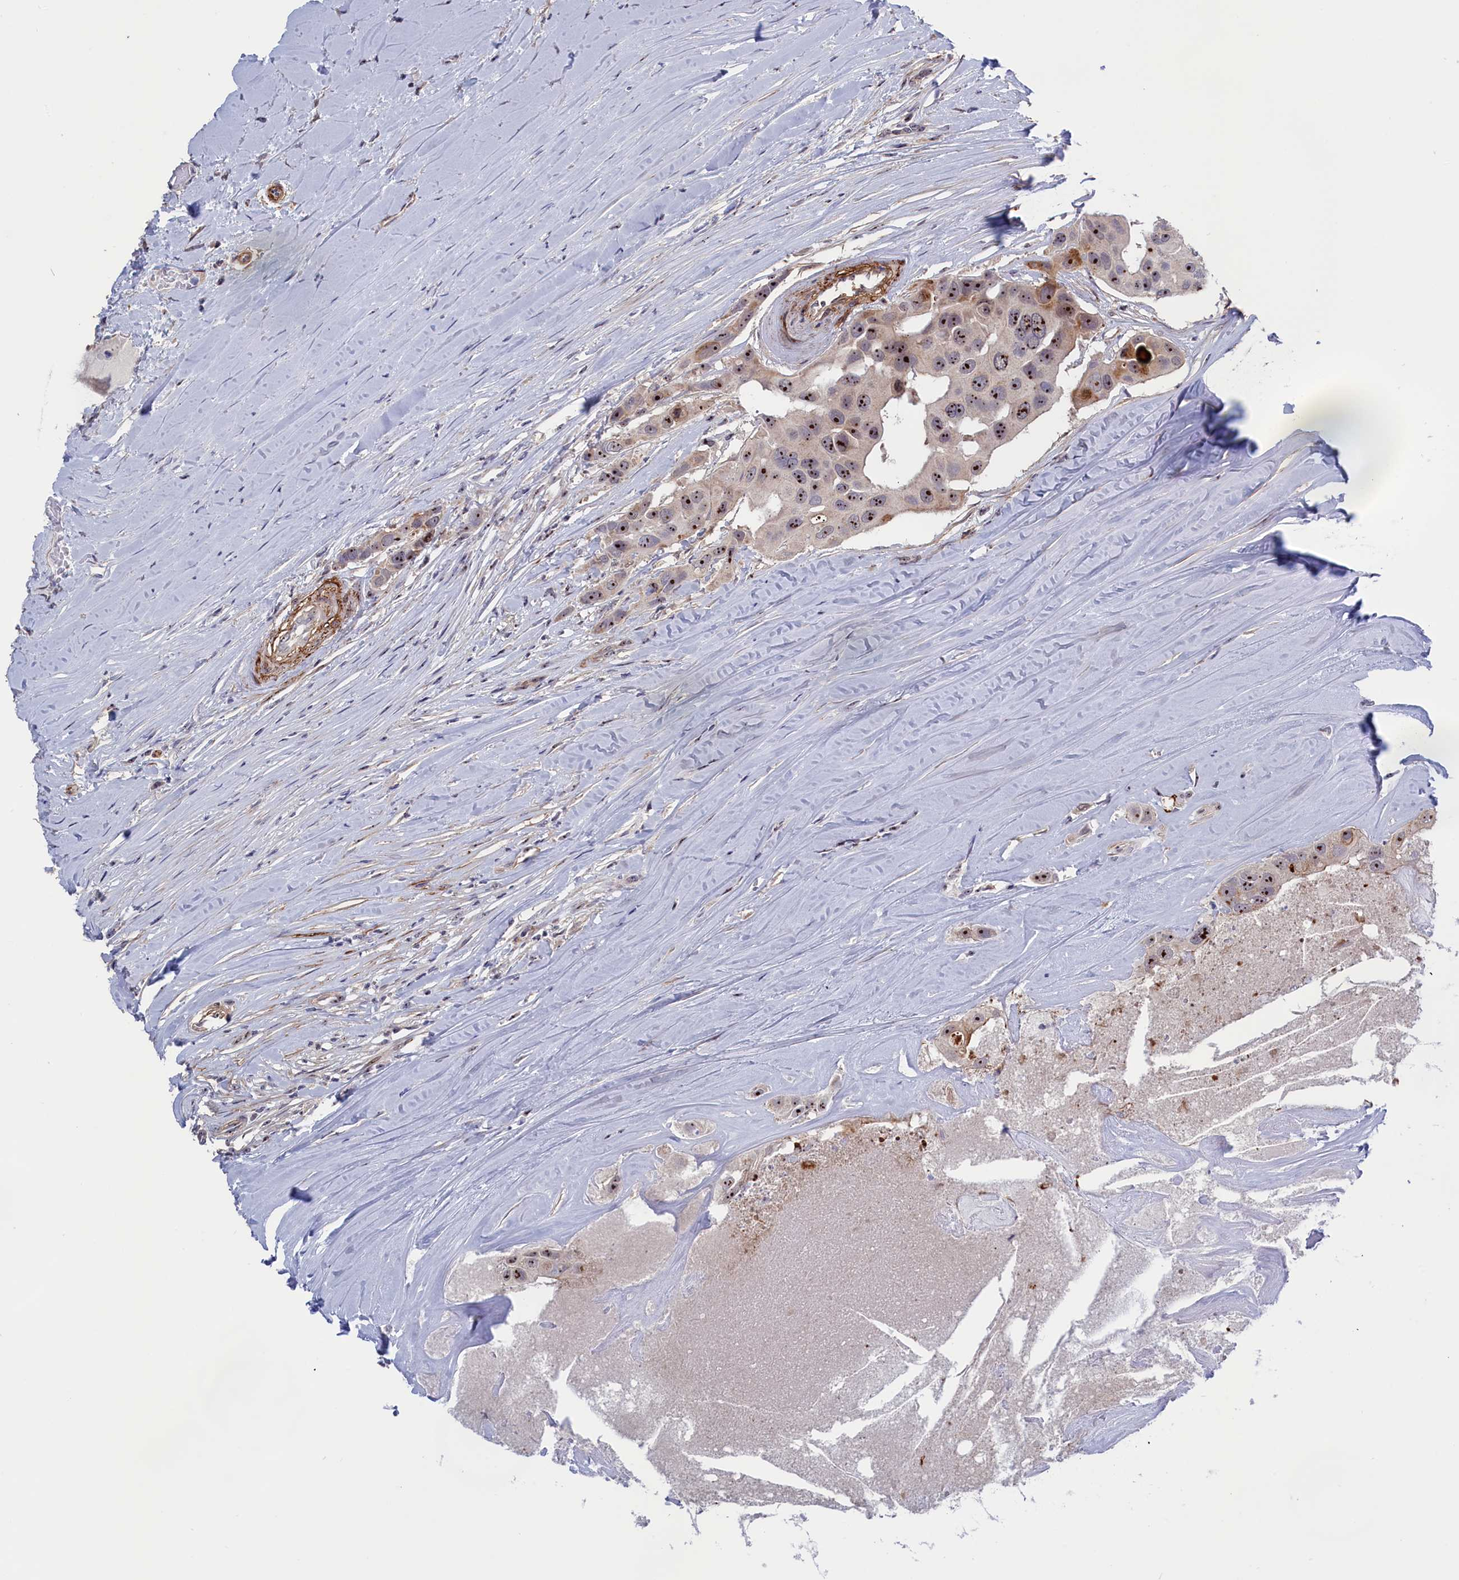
{"staining": {"intensity": "strong", "quantity": ">75%", "location": "nuclear"}, "tissue": "head and neck cancer", "cell_type": "Tumor cells", "image_type": "cancer", "snomed": [{"axis": "morphology", "description": "Adenocarcinoma, NOS"}, {"axis": "morphology", "description": "Adenocarcinoma, metastatic, NOS"}, {"axis": "topography", "description": "Head-Neck"}], "caption": "Immunohistochemical staining of human metastatic adenocarcinoma (head and neck) shows strong nuclear protein staining in approximately >75% of tumor cells. Using DAB (brown) and hematoxylin (blue) stains, captured at high magnification using brightfield microscopy.", "gene": "PPAN", "patient": {"sex": "male", "age": 75}}